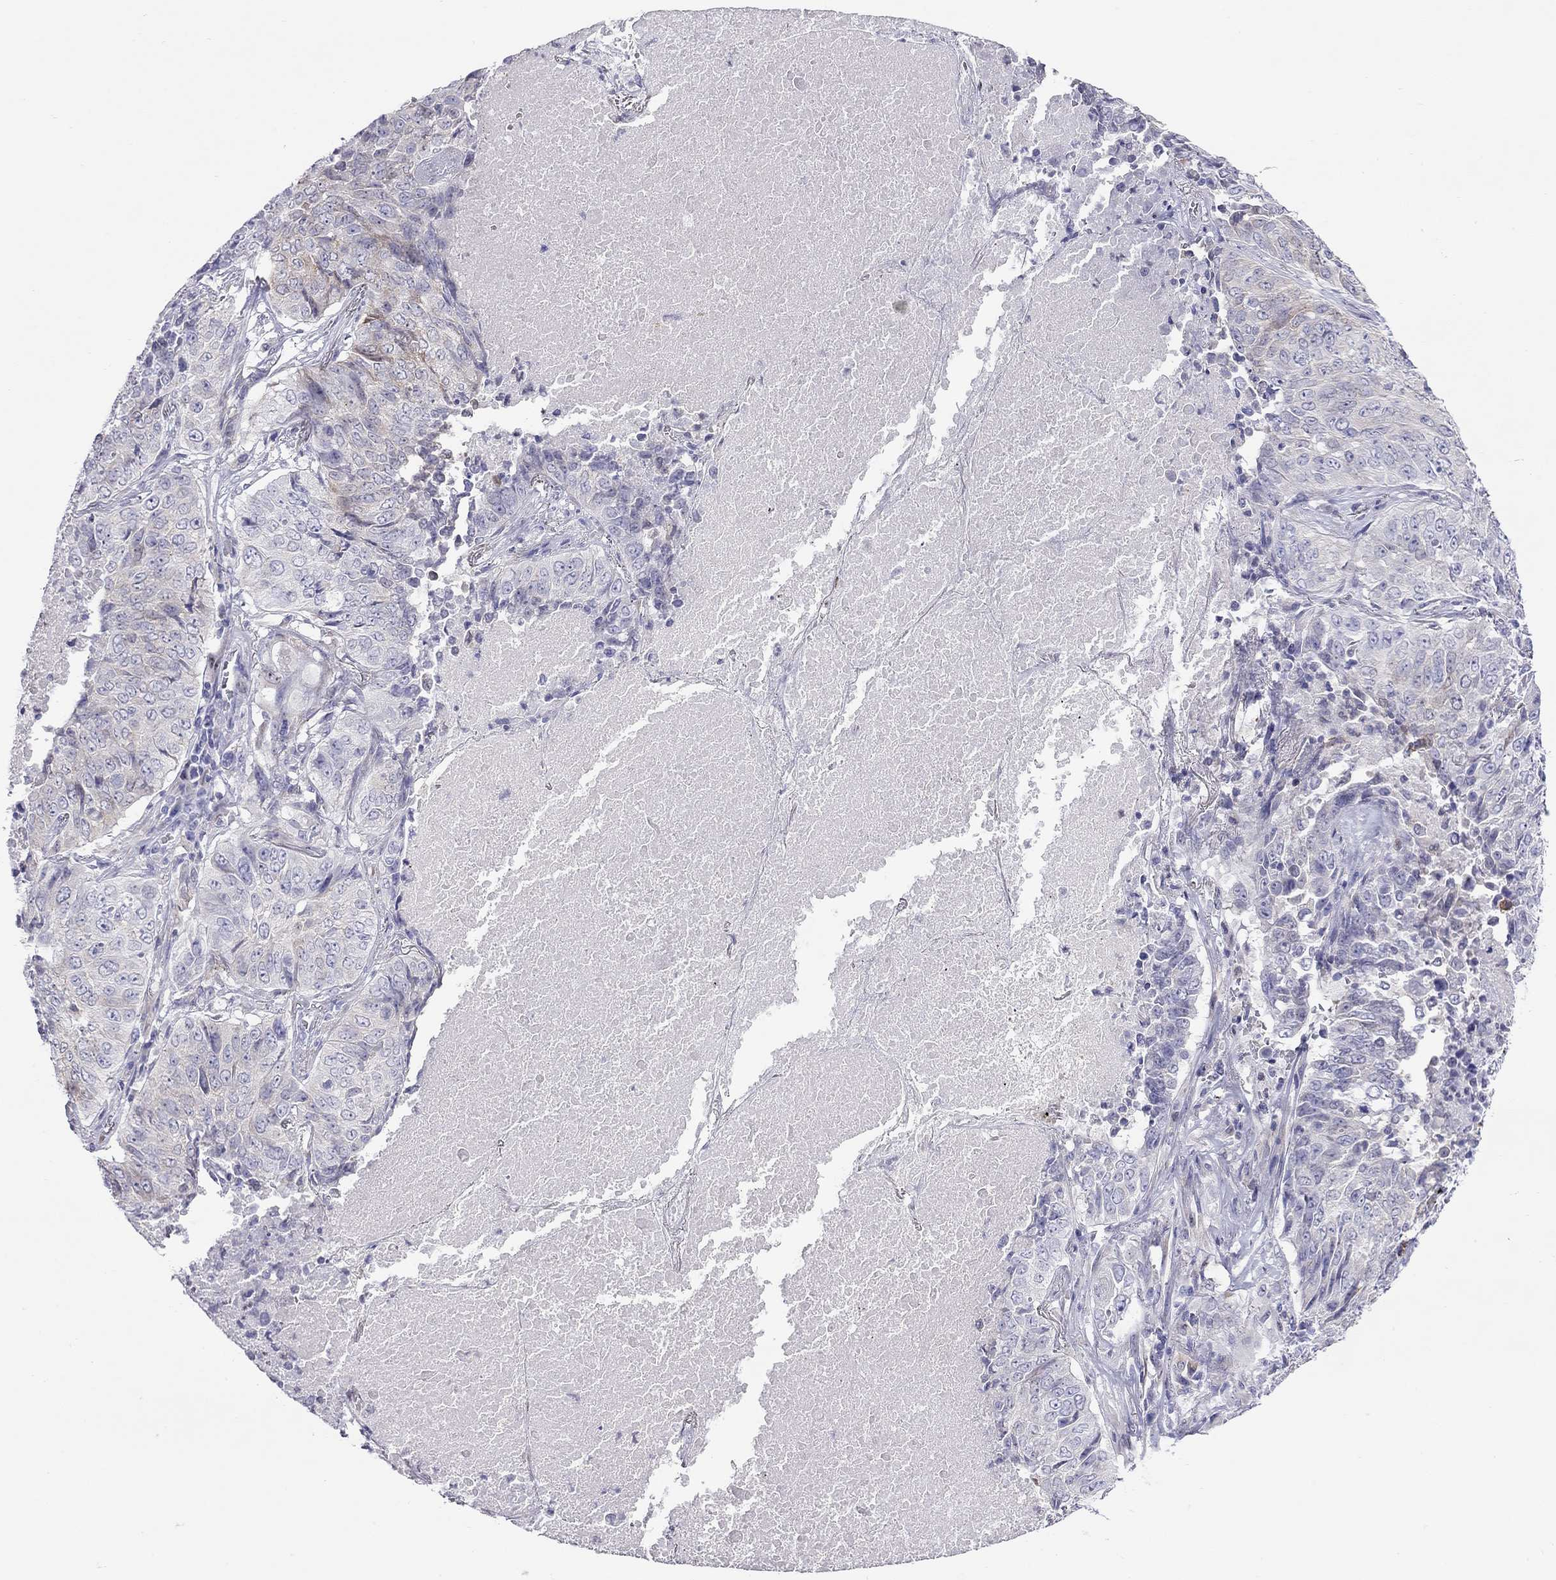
{"staining": {"intensity": "negative", "quantity": "none", "location": "none"}, "tissue": "lung cancer", "cell_type": "Tumor cells", "image_type": "cancer", "snomed": [{"axis": "morphology", "description": "Normal tissue, NOS"}, {"axis": "morphology", "description": "Squamous cell carcinoma, NOS"}, {"axis": "topography", "description": "Bronchus"}, {"axis": "topography", "description": "Lung"}], "caption": "The micrograph exhibits no significant staining in tumor cells of squamous cell carcinoma (lung). Nuclei are stained in blue.", "gene": "SLC46A2", "patient": {"sex": "male", "age": 64}}